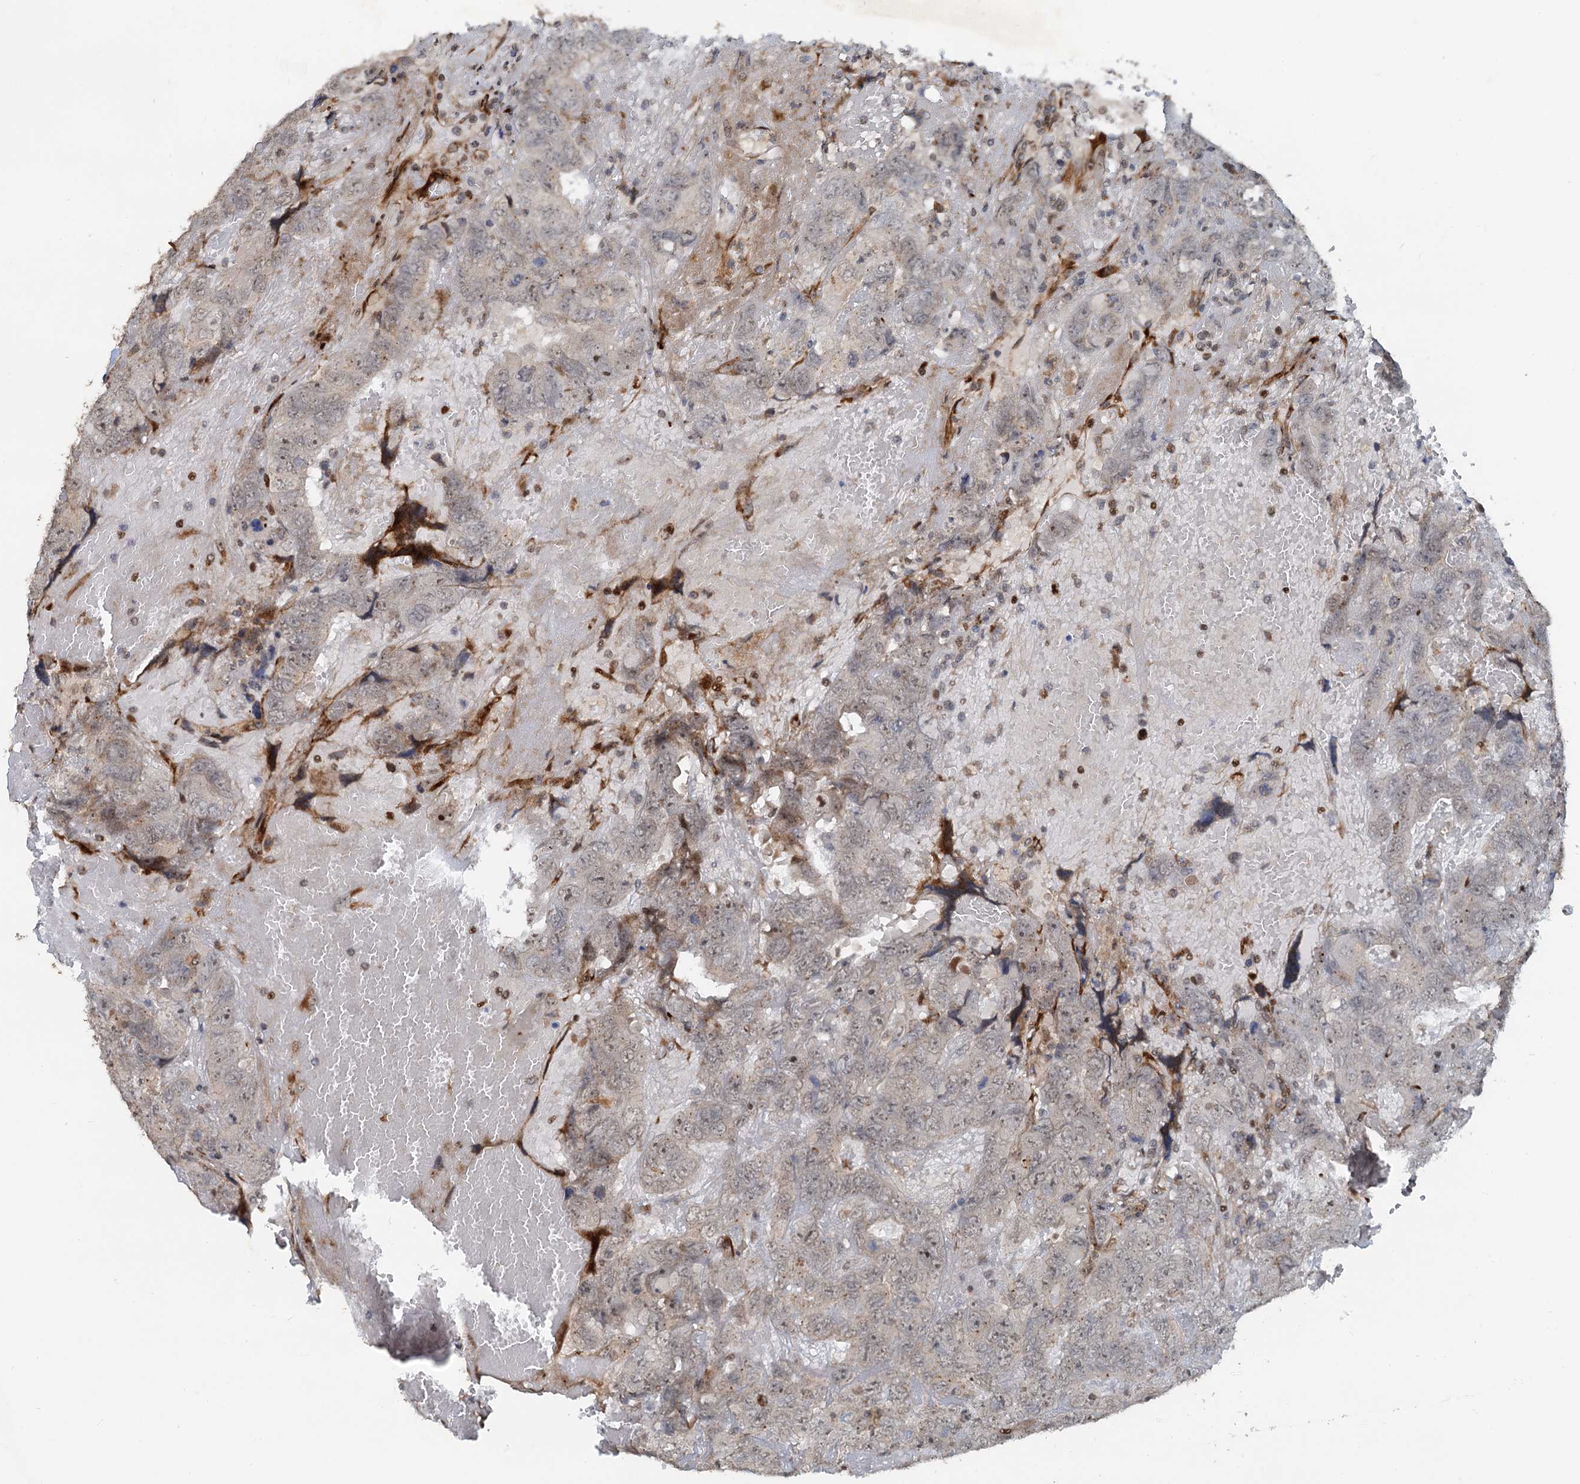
{"staining": {"intensity": "weak", "quantity": "25%-75%", "location": "cytoplasmic/membranous"}, "tissue": "testis cancer", "cell_type": "Tumor cells", "image_type": "cancer", "snomed": [{"axis": "morphology", "description": "Carcinoma, Embryonal, NOS"}, {"axis": "topography", "description": "Testis"}], "caption": "Human testis embryonal carcinoma stained for a protein (brown) shows weak cytoplasmic/membranous positive expression in approximately 25%-75% of tumor cells.", "gene": "CEP68", "patient": {"sex": "male", "age": 45}}